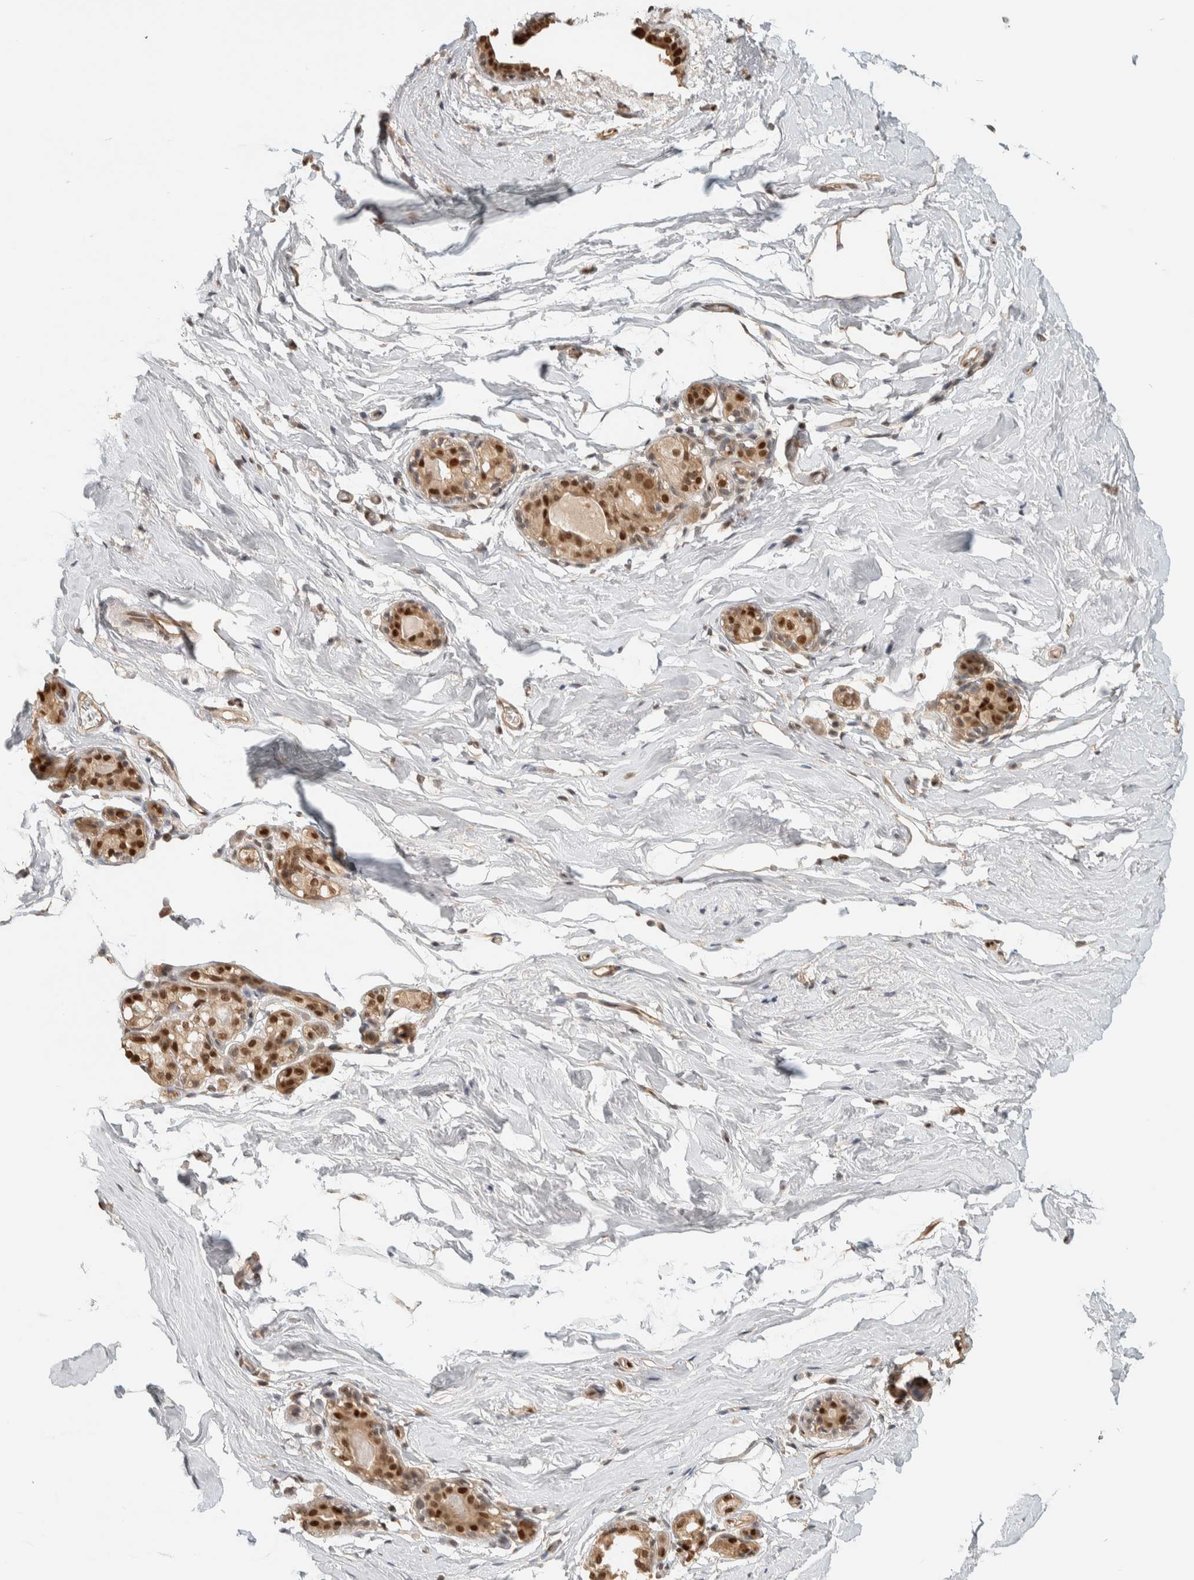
{"staining": {"intensity": "negative", "quantity": "none", "location": "none"}, "tissue": "breast", "cell_type": "Adipocytes", "image_type": "normal", "snomed": [{"axis": "morphology", "description": "Normal tissue, NOS"}, {"axis": "topography", "description": "Breast"}], "caption": "Adipocytes are negative for protein expression in unremarkable human breast. (Stains: DAB immunohistochemistry (IHC) with hematoxylin counter stain, Microscopy: brightfield microscopy at high magnification).", "gene": "PUS7", "patient": {"sex": "female", "age": 62}}